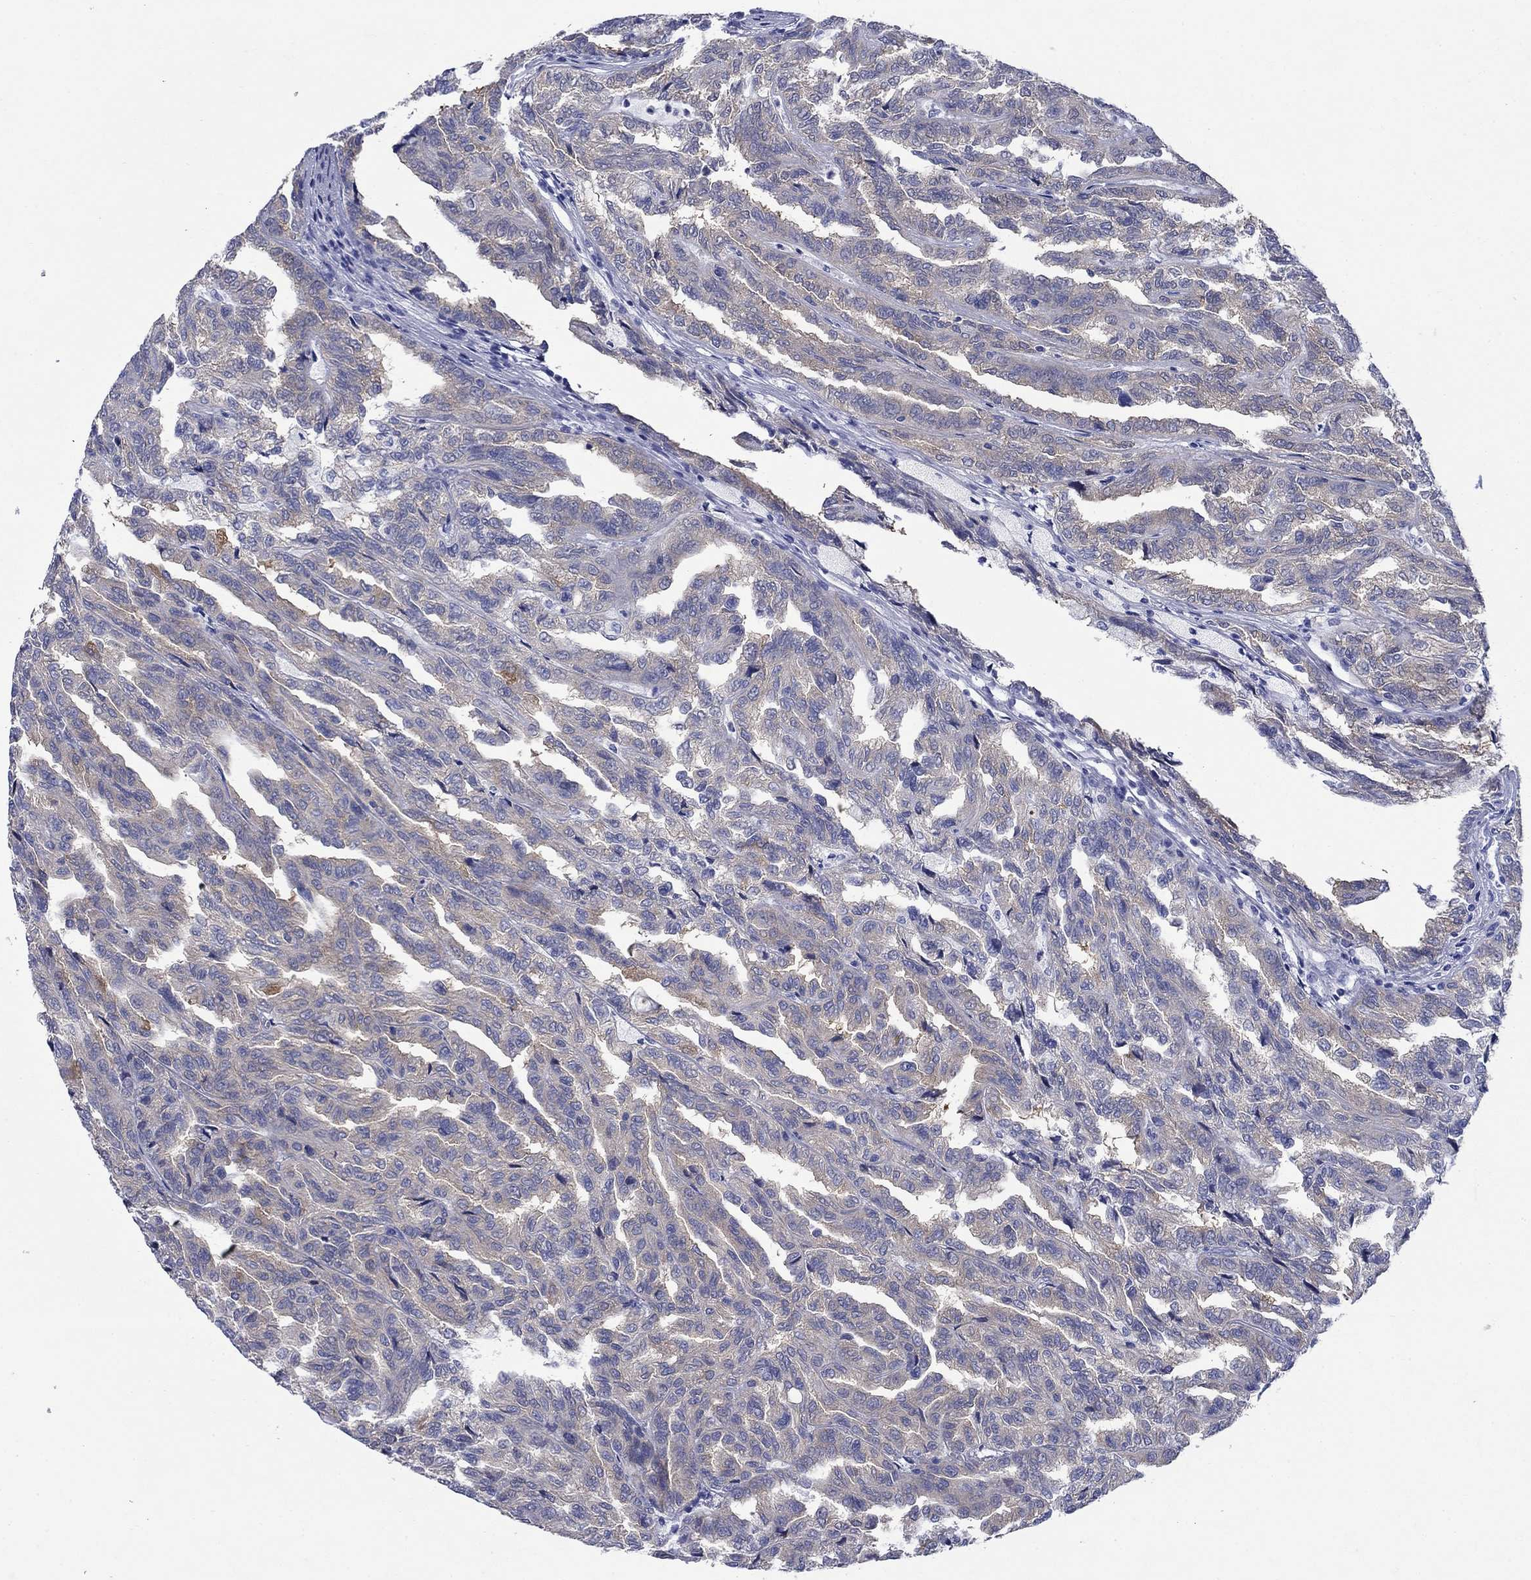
{"staining": {"intensity": "weak", "quantity": "25%-75%", "location": "cytoplasmic/membranous"}, "tissue": "renal cancer", "cell_type": "Tumor cells", "image_type": "cancer", "snomed": [{"axis": "morphology", "description": "Adenocarcinoma, NOS"}, {"axis": "topography", "description": "Kidney"}], "caption": "This is an image of immunohistochemistry (IHC) staining of renal adenocarcinoma, which shows weak expression in the cytoplasmic/membranous of tumor cells.", "gene": "SULT2B1", "patient": {"sex": "male", "age": 79}}